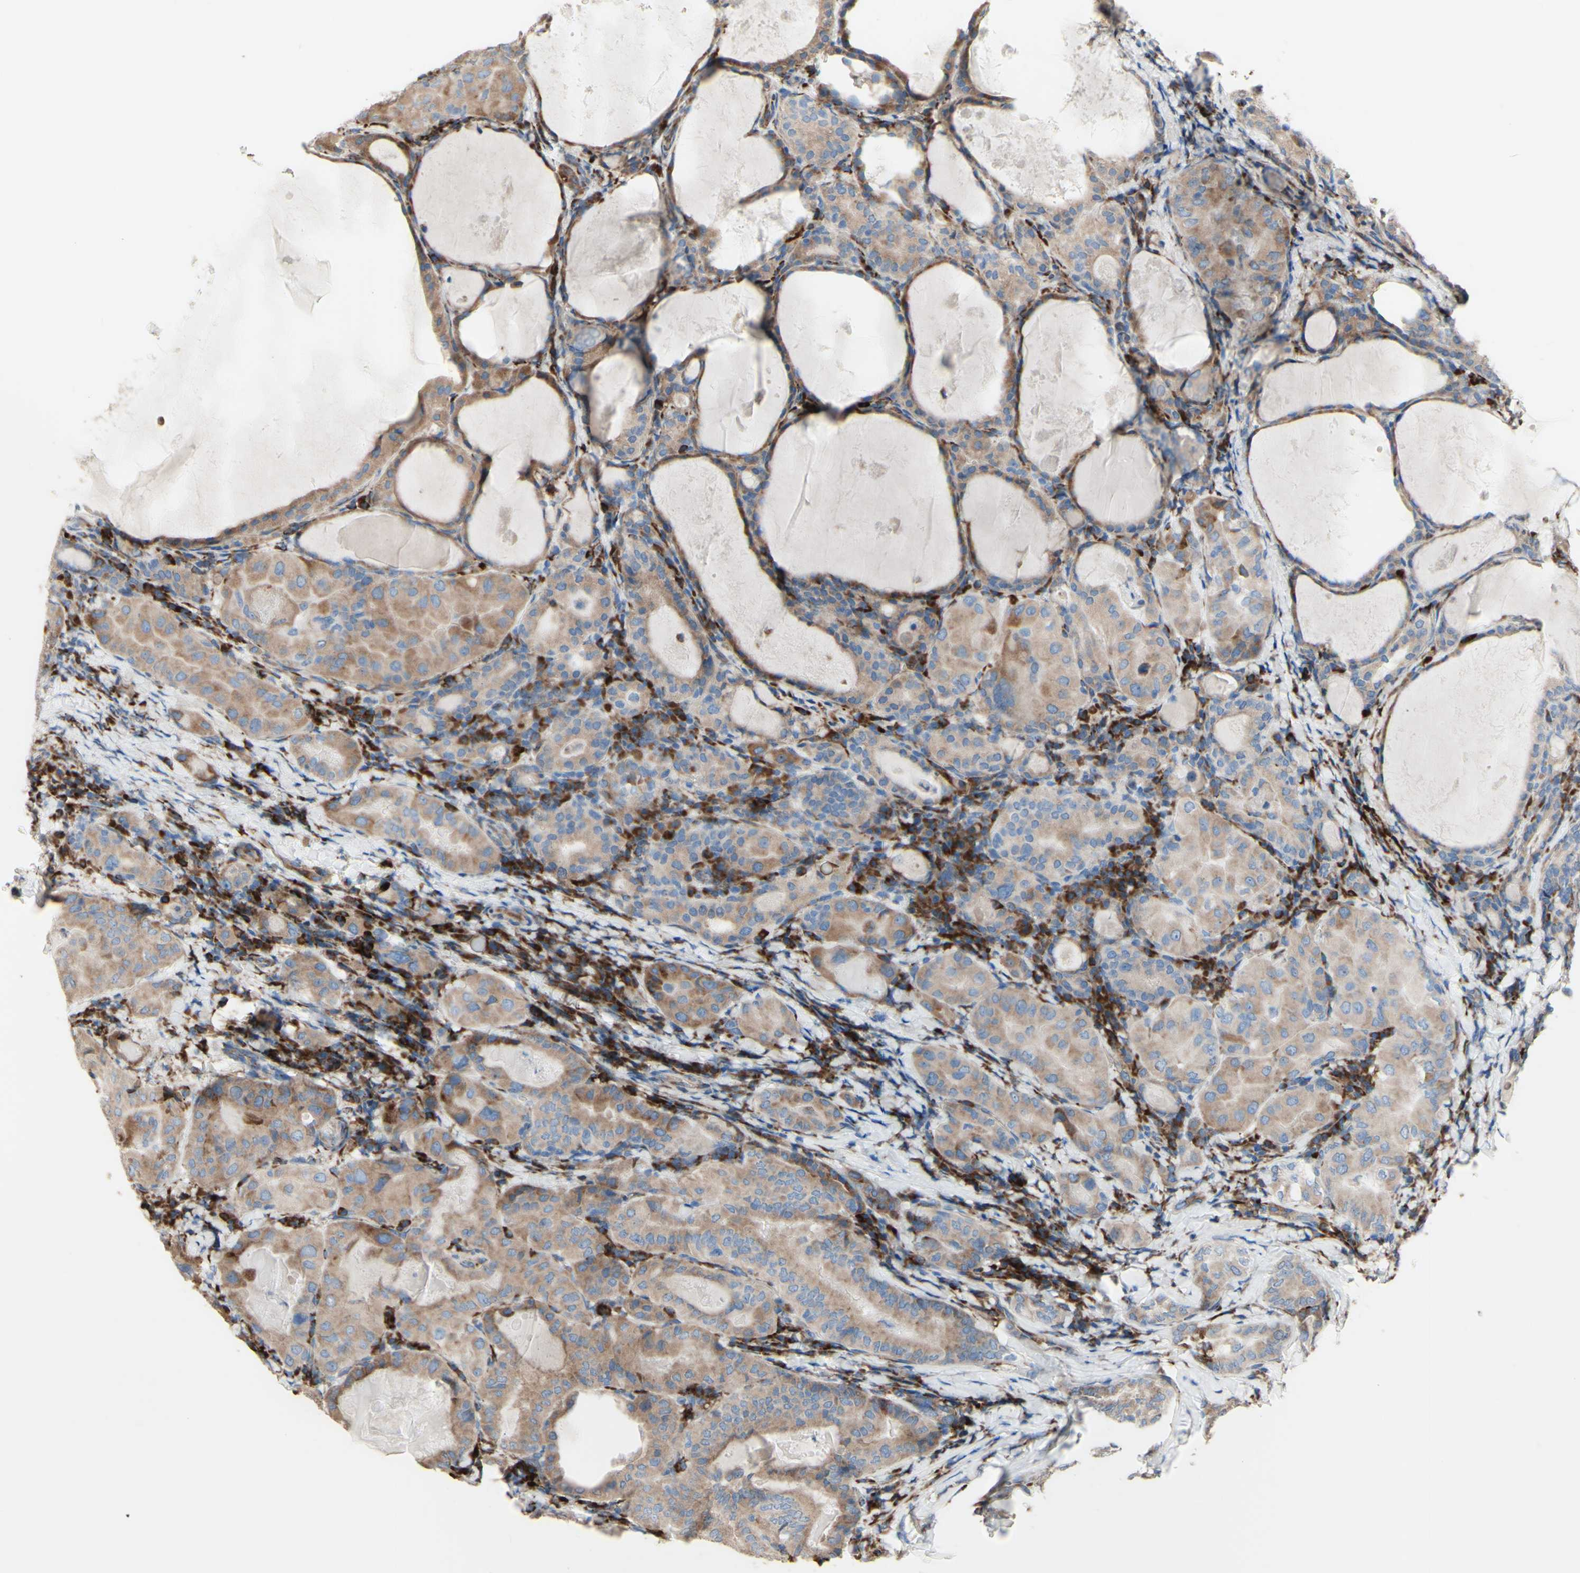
{"staining": {"intensity": "moderate", "quantity": ">75%", "location": "cytoplasmic/membranous"}, "tissue": "thyroid cancer", "cell_type": "Tumor cells", "image_type": "cancer", "snomed": [{"axis": "morphology", "description": "Papillary adenocarcinoma, NOS"}, {"axis": "topography", "description": "Thyroid gland"}], "caption": "Immunohistochemistry image of human thyroid cancer (papillary adenocarcinoma) stained for a protein (brown), which displays medium levels of moderate cytoplasmic/membranous expression in approximately >75% of tumor cells.", "gene": "AGPAT5", "patient": {"sex": "female", "age": 42}}